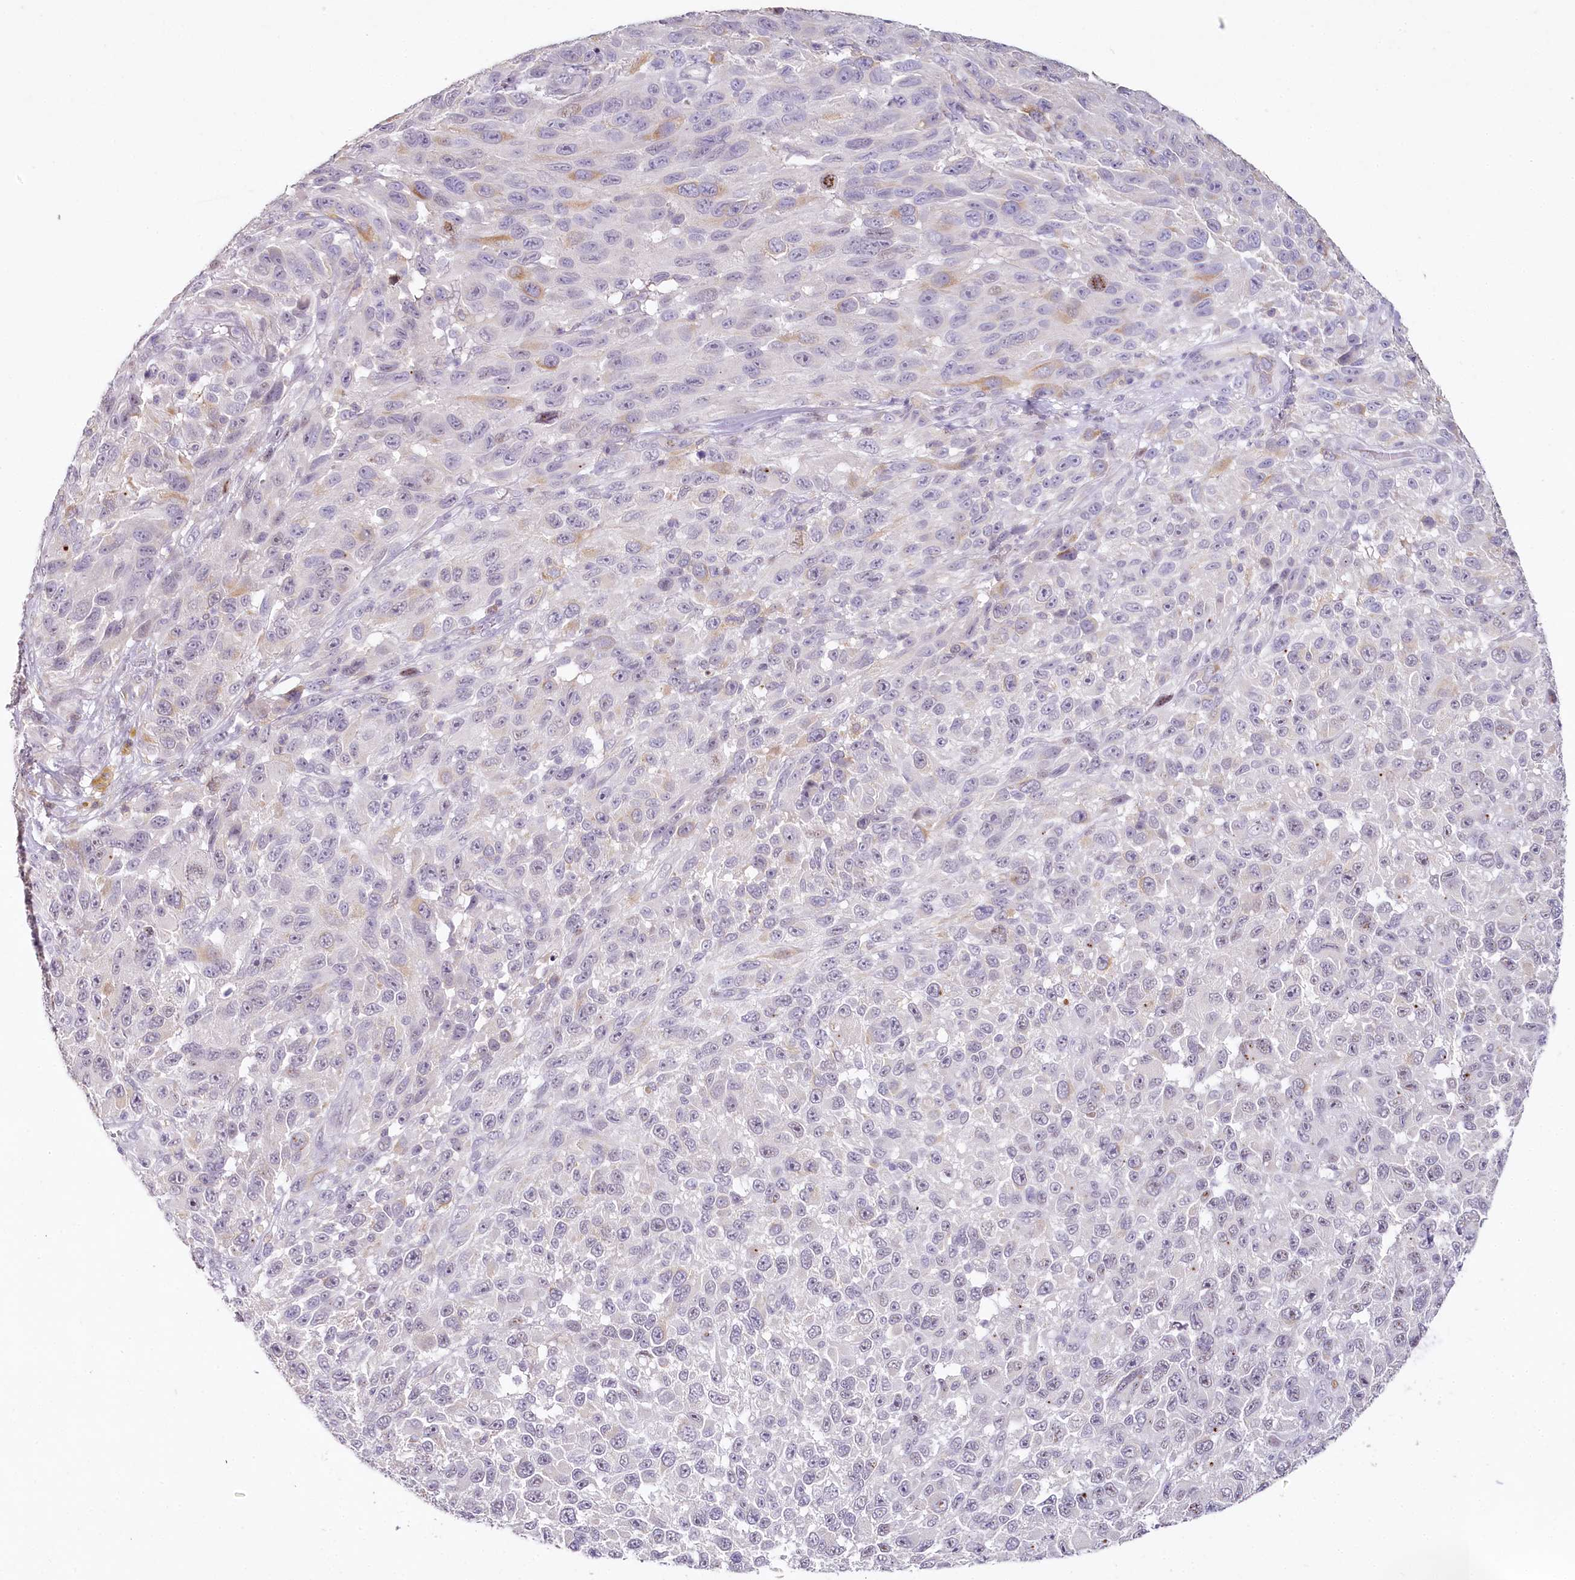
{"staining": {"intensity": "negative", "quantity": "none", "location": "none"}, "tissue": "melanoma", "cell_type": "Tumor cells", "image_type": "cancer", "snomed": [{"axis": "morphology", "description": "Malignant melanoma, NOS"}, {"axis": "topography", "description": "Skin"}], "caption": "An immunohistochemistry (IHC) photomicrograph of melanoma is shown. There is no staining in tumor cells of melanoma.", "gene": "HPD", "patient": {"sex": "female", "age": 96}}